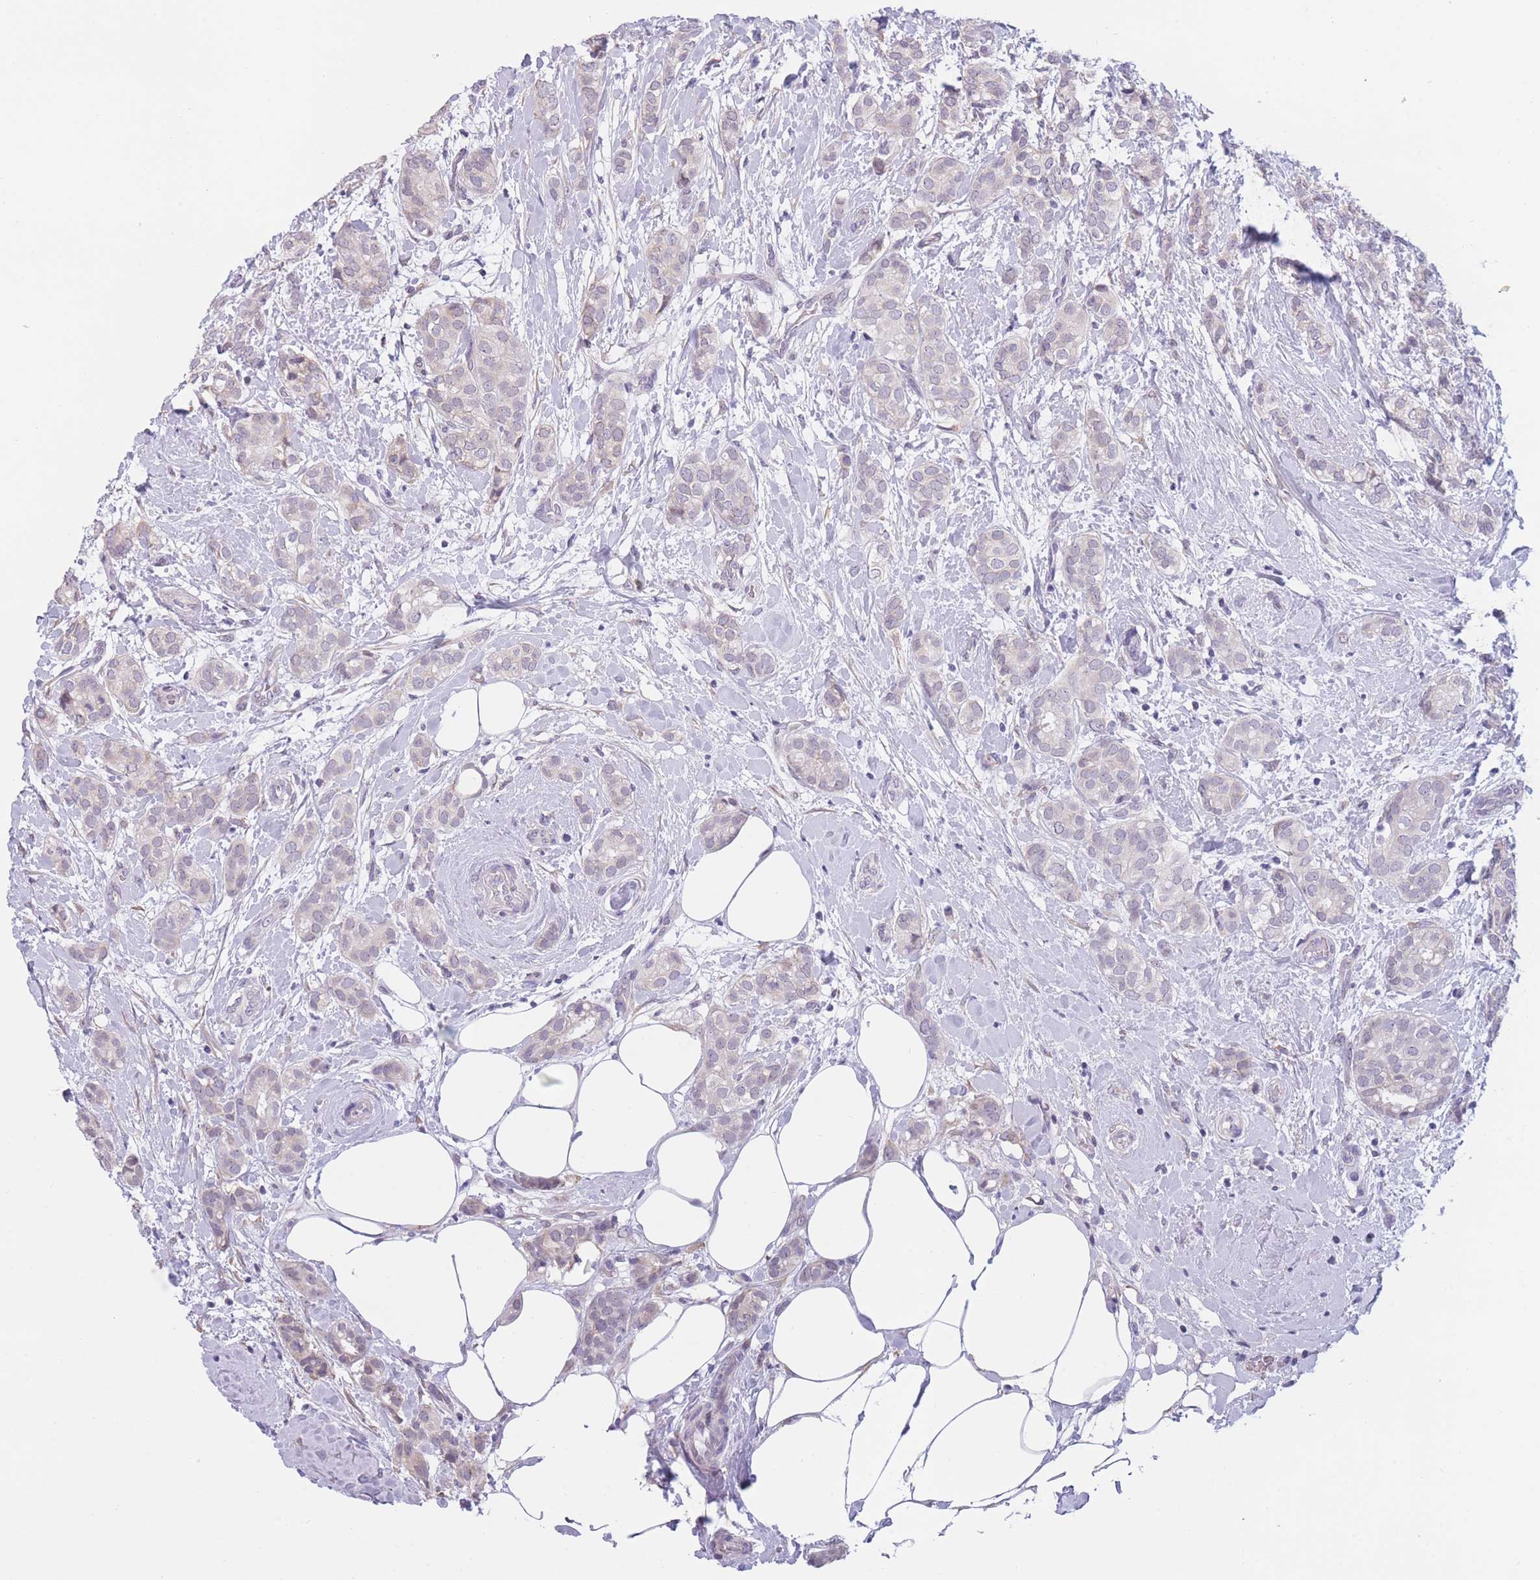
{"staining": {"intensity": "negative", "quantity": "none", "location": "none"}, "tissue": "breast cancer", "cell_type": "Tumor cells", "image_type": "cancer", "snomed": [{"axis": "morphology", "description": "Duct carcinoma"}, {"axis": "topography", "description": "Breast"}], "caption": "Immunohistochemistry histopathology image of human breast intraductal carcinoma stained for a protein (brown), which exhibits no positivity in tumor cells.", "gene": "COL27A1", "patient": {"sex": "female", "age": 73}}